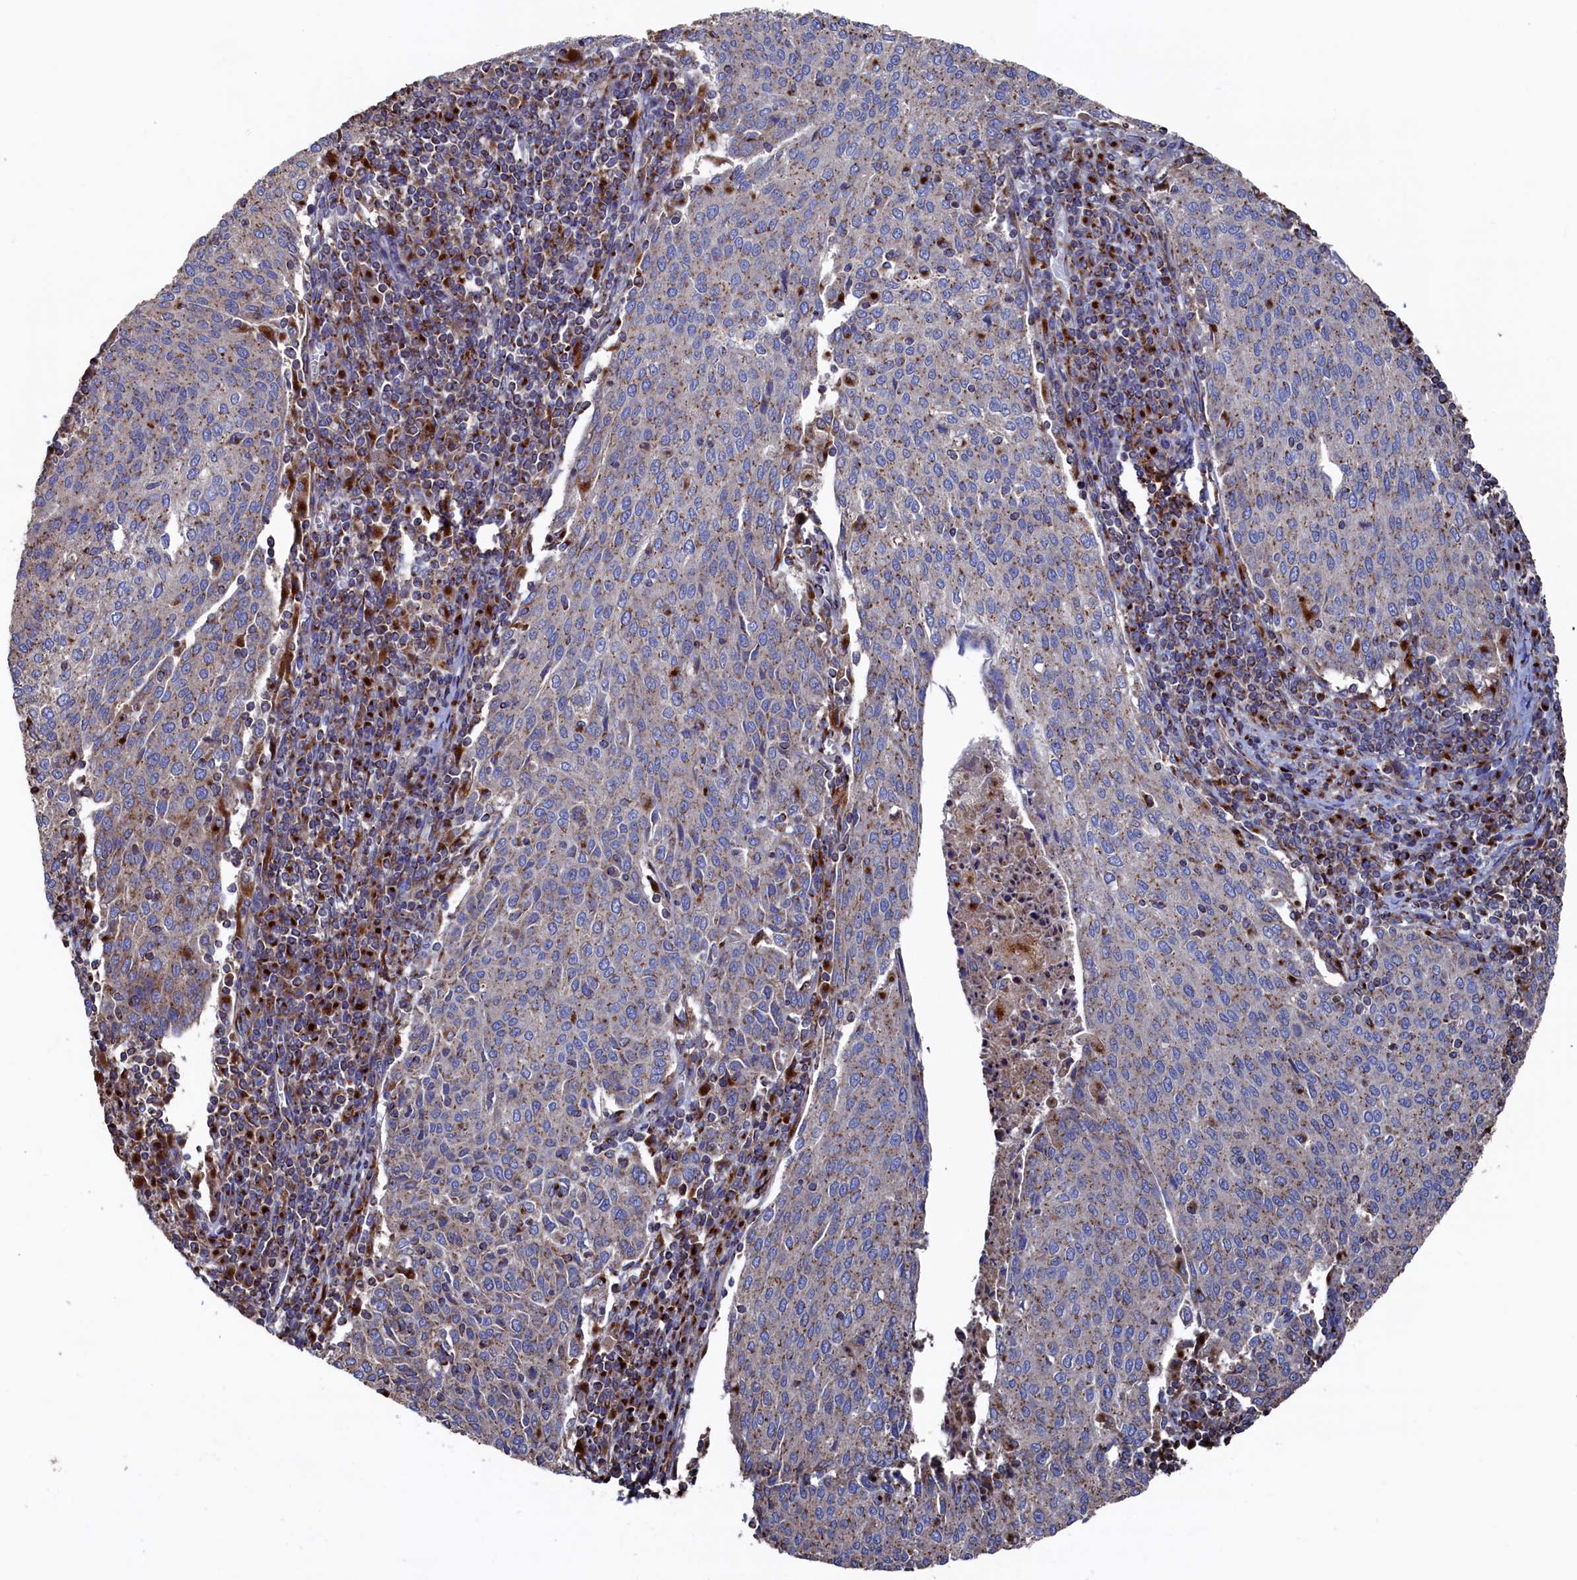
{"staining": {"intensity": "moderate", "quantity": "25%-75%", "location": "cytoplasmic/membranous"}, "tissue": "cervical cancer", "cell_type": "Tumor cells", "image_type": "cancer", "snomed": [{"axis": "morphology", "description": "Squamous cell carcinoma, NOS"}, {"axis": "topography", "description": "Cervix"}], "caption": "IHC (DAB) staining of human cervical cancer demonstrates moderate cytoplasmic/membranous protein expression in about 25%-75% of tumor cells.", "gene": "PRRC1", "patient": {"sex": "female", "age": 46}}